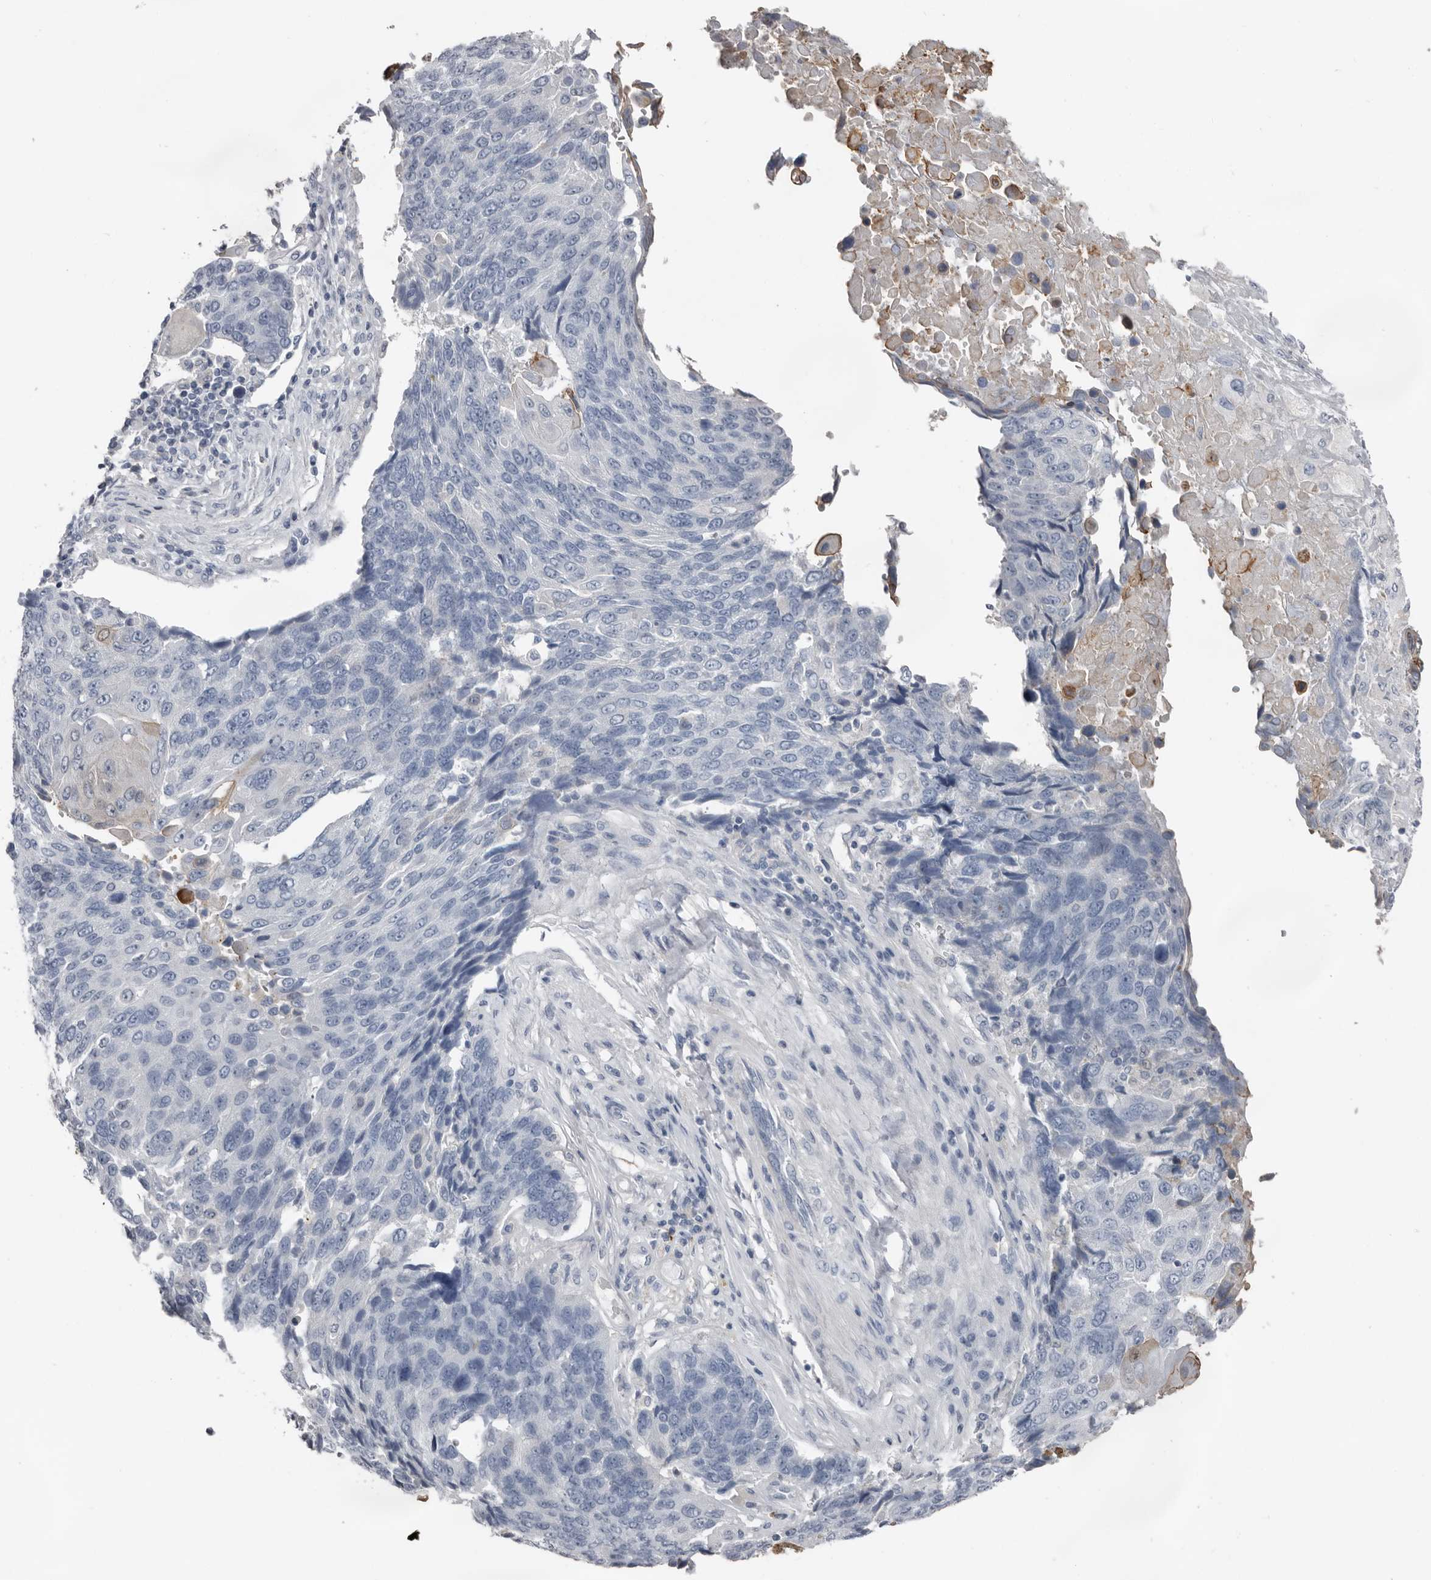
{"staining": {"intensity": "negative", "quantity": "none", "location": "none"}, "tissue": "lung cancer", "cell_type": "Tumor cells", "image_type": "cancer", "snomed": [{"axis": "morphology", "description": "Squamous cell carcinoma, NOS"}, {"axis": "topography", "description": "Lung"}], "caption": "Squamous cell carcinoma (lung) was stained to show a protein in brown. There is no significant staining in tumor cells. (DAB (3,3'-diaminobenzidine) immunohistochemistry (IHC) with hematoxylin counter stain).", "gene": "FABP7", "patient": {"sex": "male", "age": 66}}